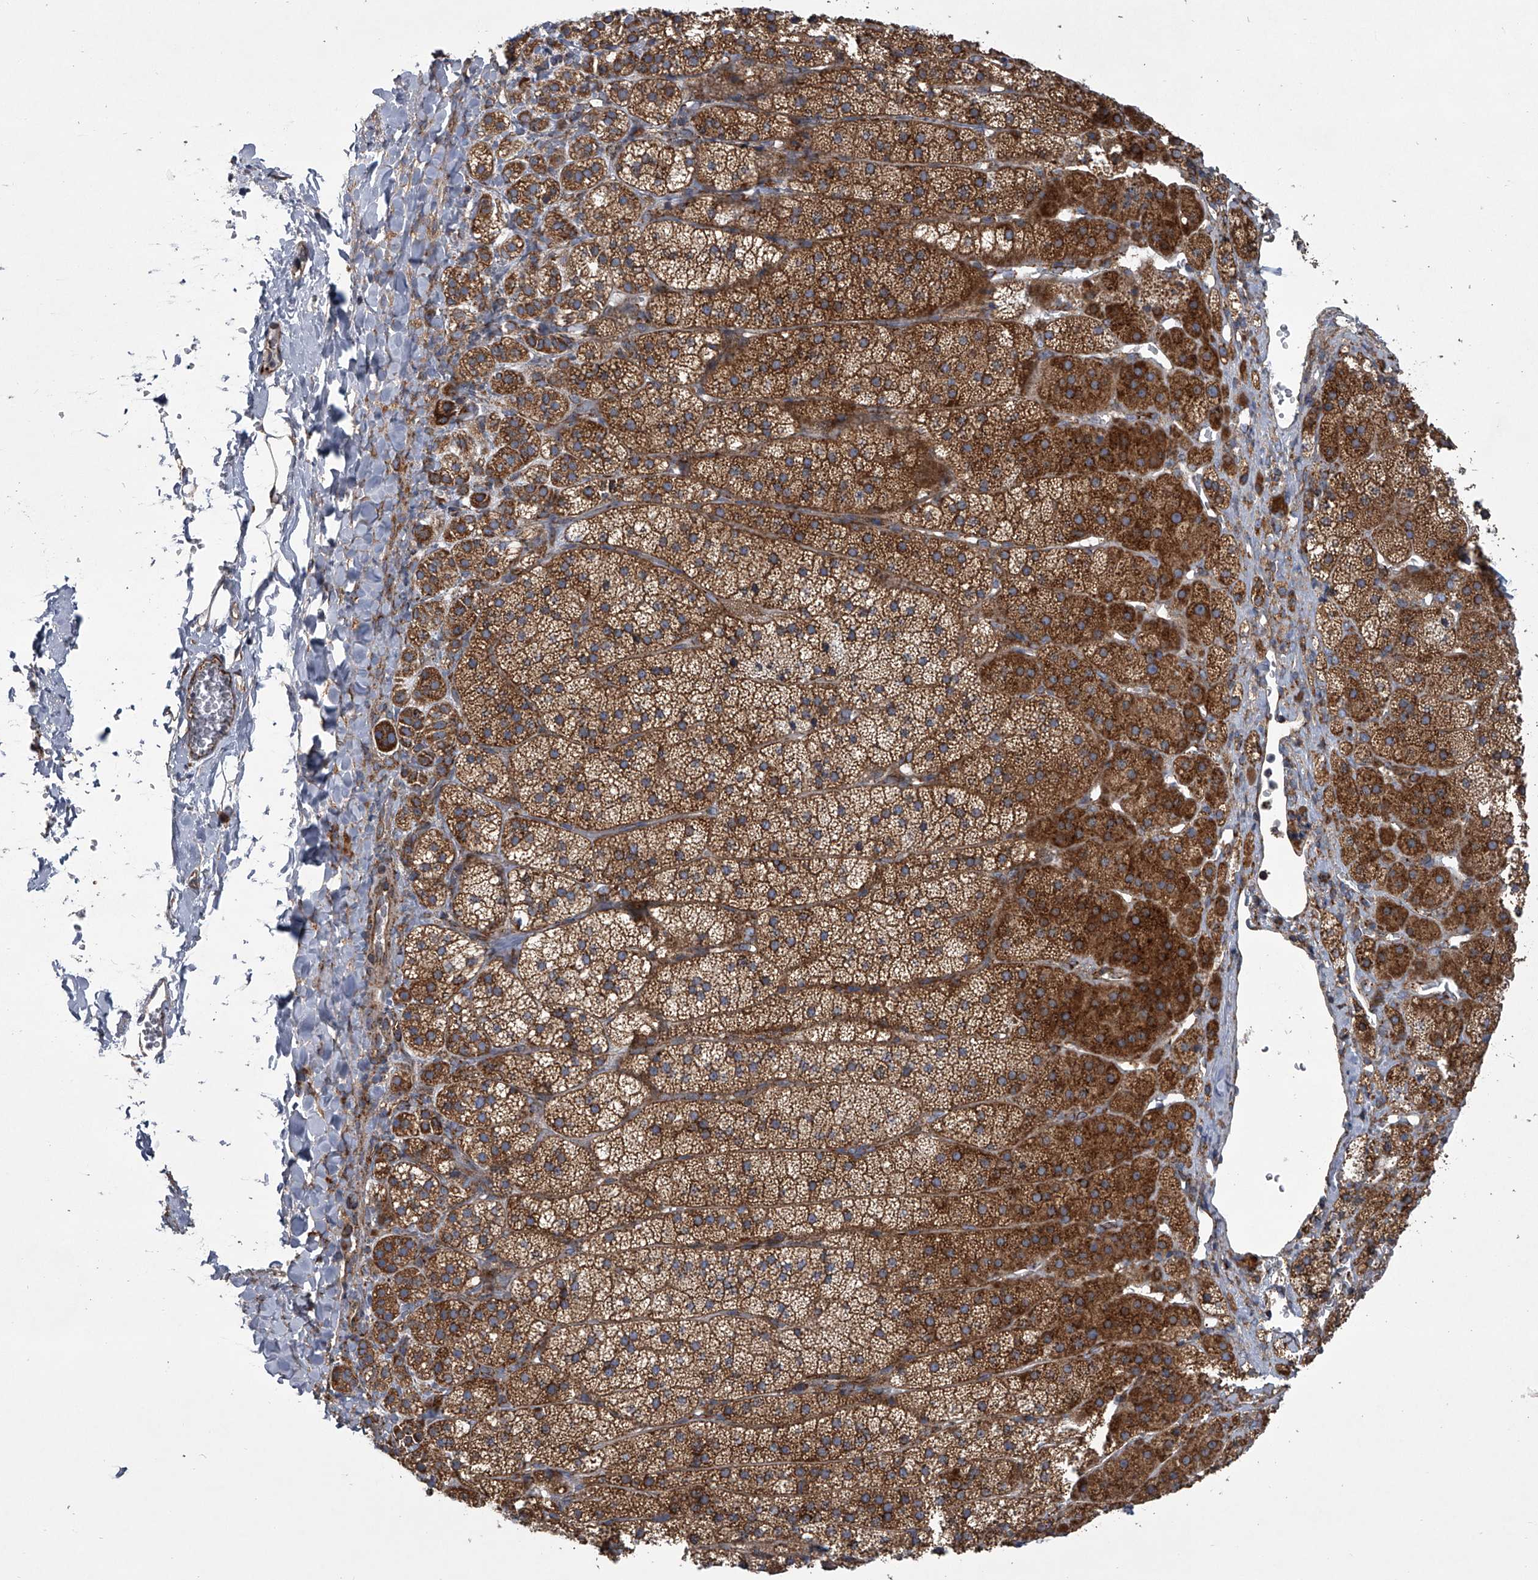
{"staining": {"intensity": "moderate", "quantity": ">75%", "location": "cytoplasmic/membranous"}, "tissue": "adrenal gland", "cell_type": "Glandular cells", "image_type": "normal", "snomed": [{"axis": "morphology", "description": "Normal tissue, NOS"}, {"axis": "topography", "description": "Adrenal gland"}], "caption": "Protein staining of unremarkable adrenal gland demonstrates moderate cytoplasmic/membranous expression in approximately >75% of glandular cells. (Brightfield microscopy of DAB IHC at high magnification).", "gene": "ZC3H15", "patient": {"sex": "female", "age": 44}}